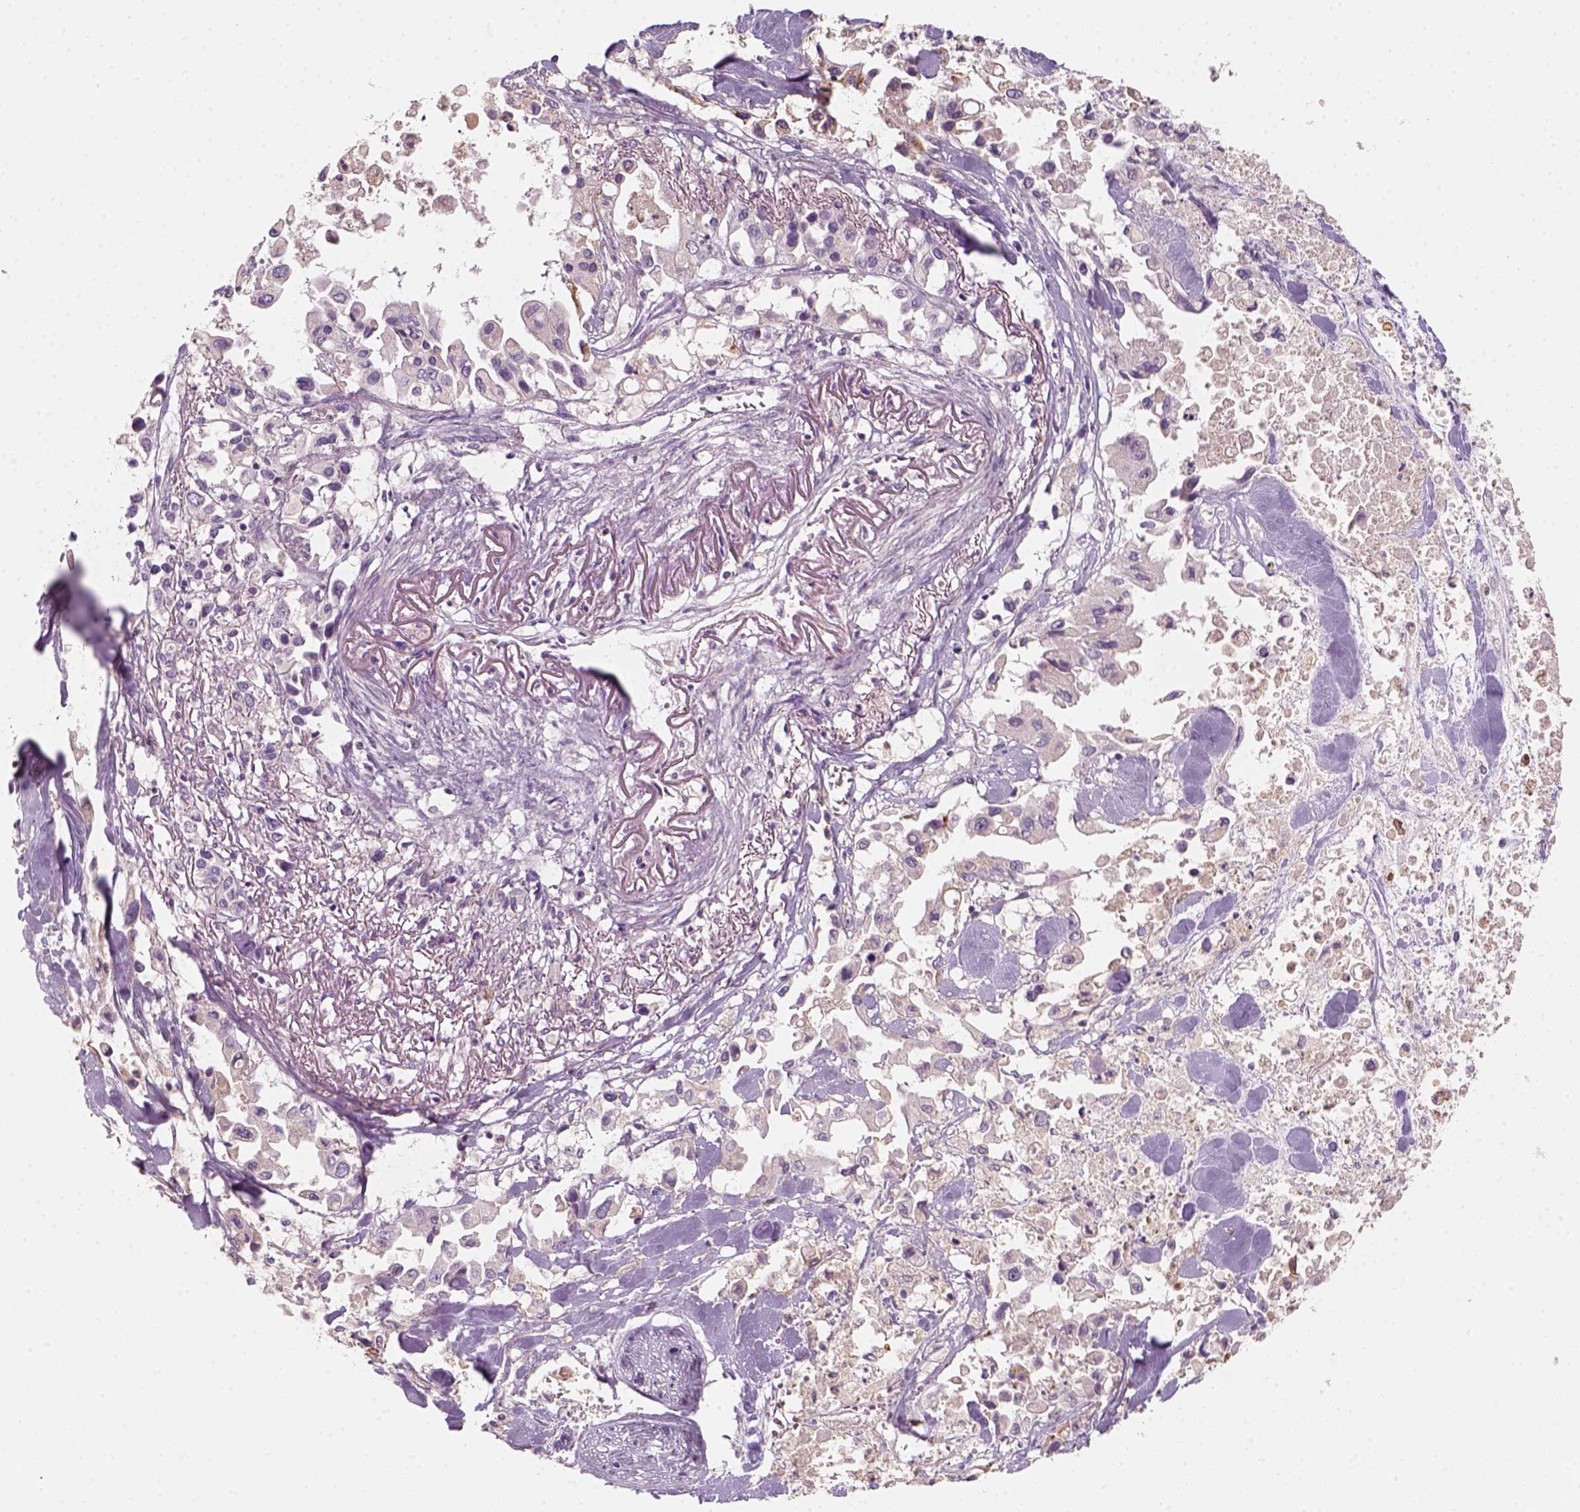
{"staining": {"intensity": "negative", "quantity": "none", "location": "none"}, "tissue": "pancreatic cancer", "cell_type": "Tumor cells", "image_type": "cancer", "snomed": [{"axis": "morphology", "description": "Adenocarcinoma, NOS"}, {"axis": "topography", "description": "Pancreas"}], "caption": "Immunohistochemistry micrograph of pancreatic cancer (adenocarcinoma) stained for a protein (brown), which reveals no staining in tumor cells. Brightfield microscopy of IHC stained with DAB (brown) and hematoxylin (blue), captured at high magnification.", "gene": "AQP9", "patient": {"sex": "female", "age": 83}}